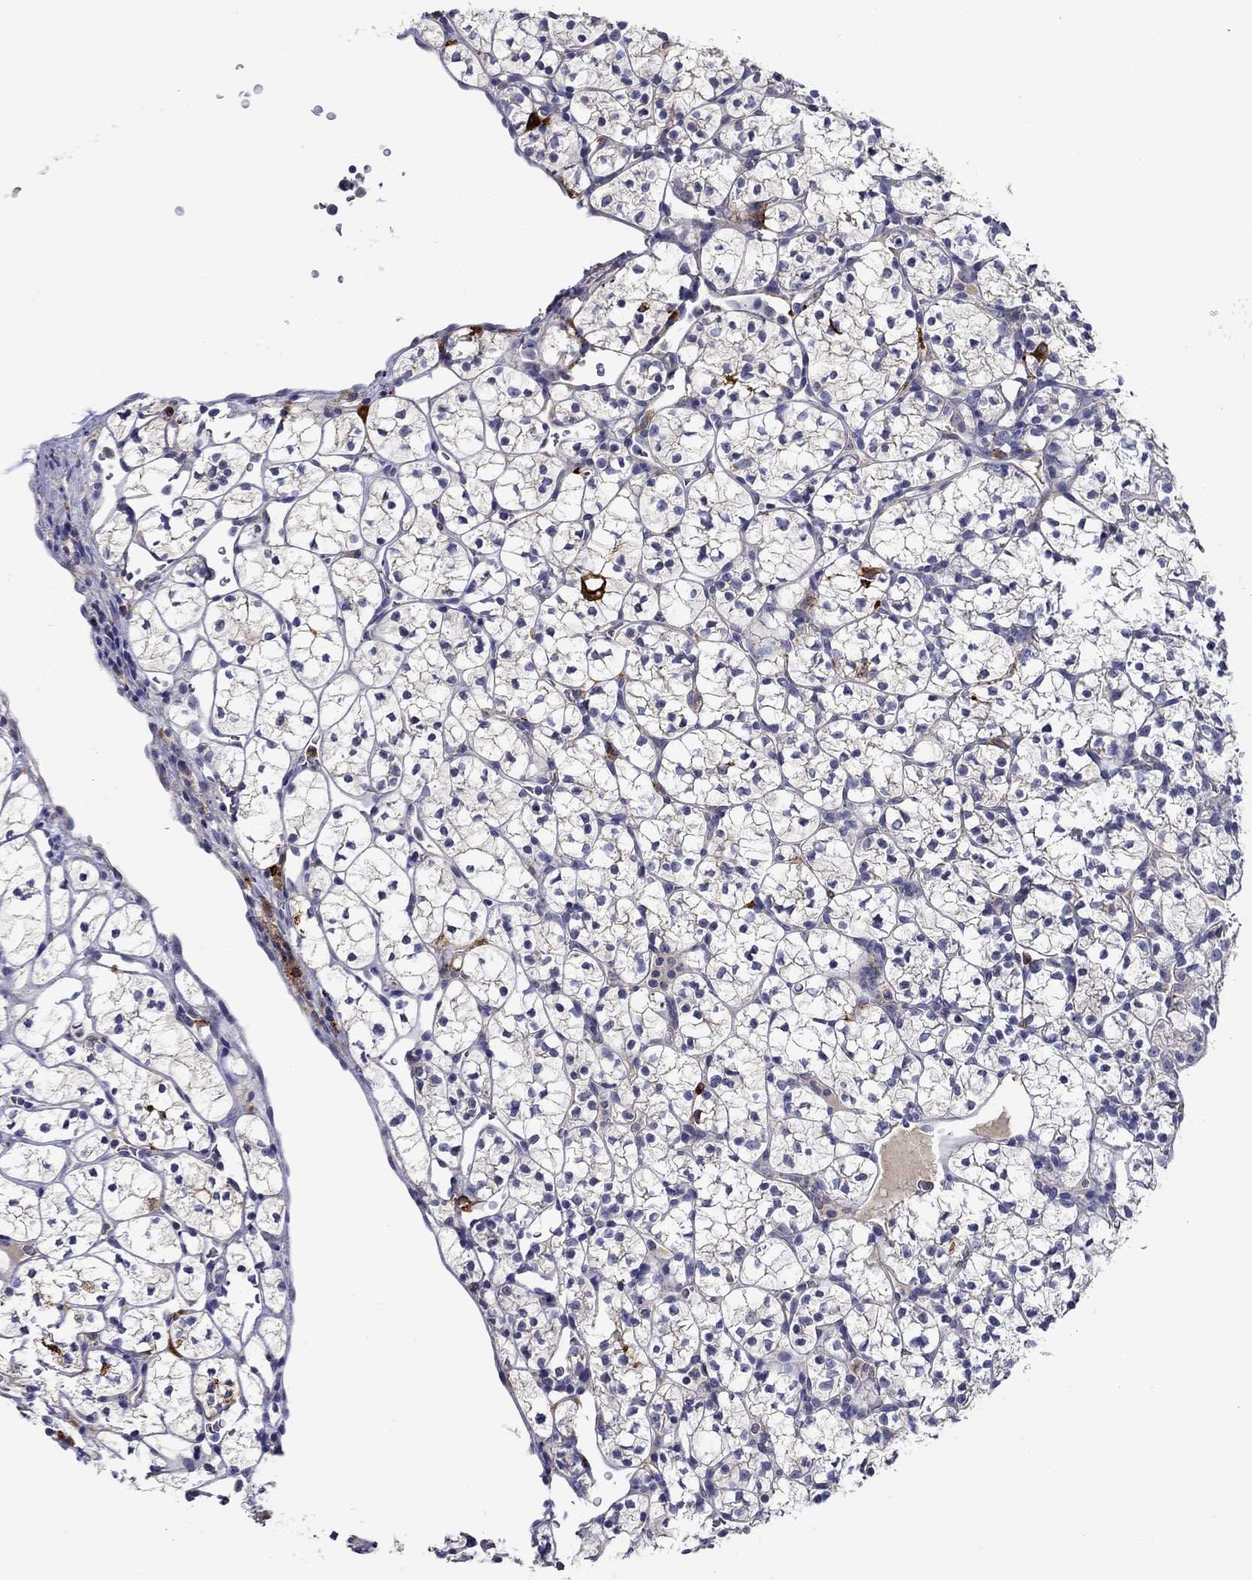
{"staining": {"intensity": "weak", "quantity": "<25%", "location": "cytoplasmic/membranous"}, "tissue": "renal cancer", "cell_type": "Tumor cells", "image_type": "cancer", "snomed": [{"axis": "morphology", "description": "Adenocarcinoma, NOS"}, {"axis": "topography", "description": "Kidney"}], "caption": "A high-resolution histopathology image shows immunohistochemistry (IHC) staining of renal cancer, which displays no significant positivity in tumor cells.", "gene": "CHIT1", "patient": {"sex": "female", "age": 89}}